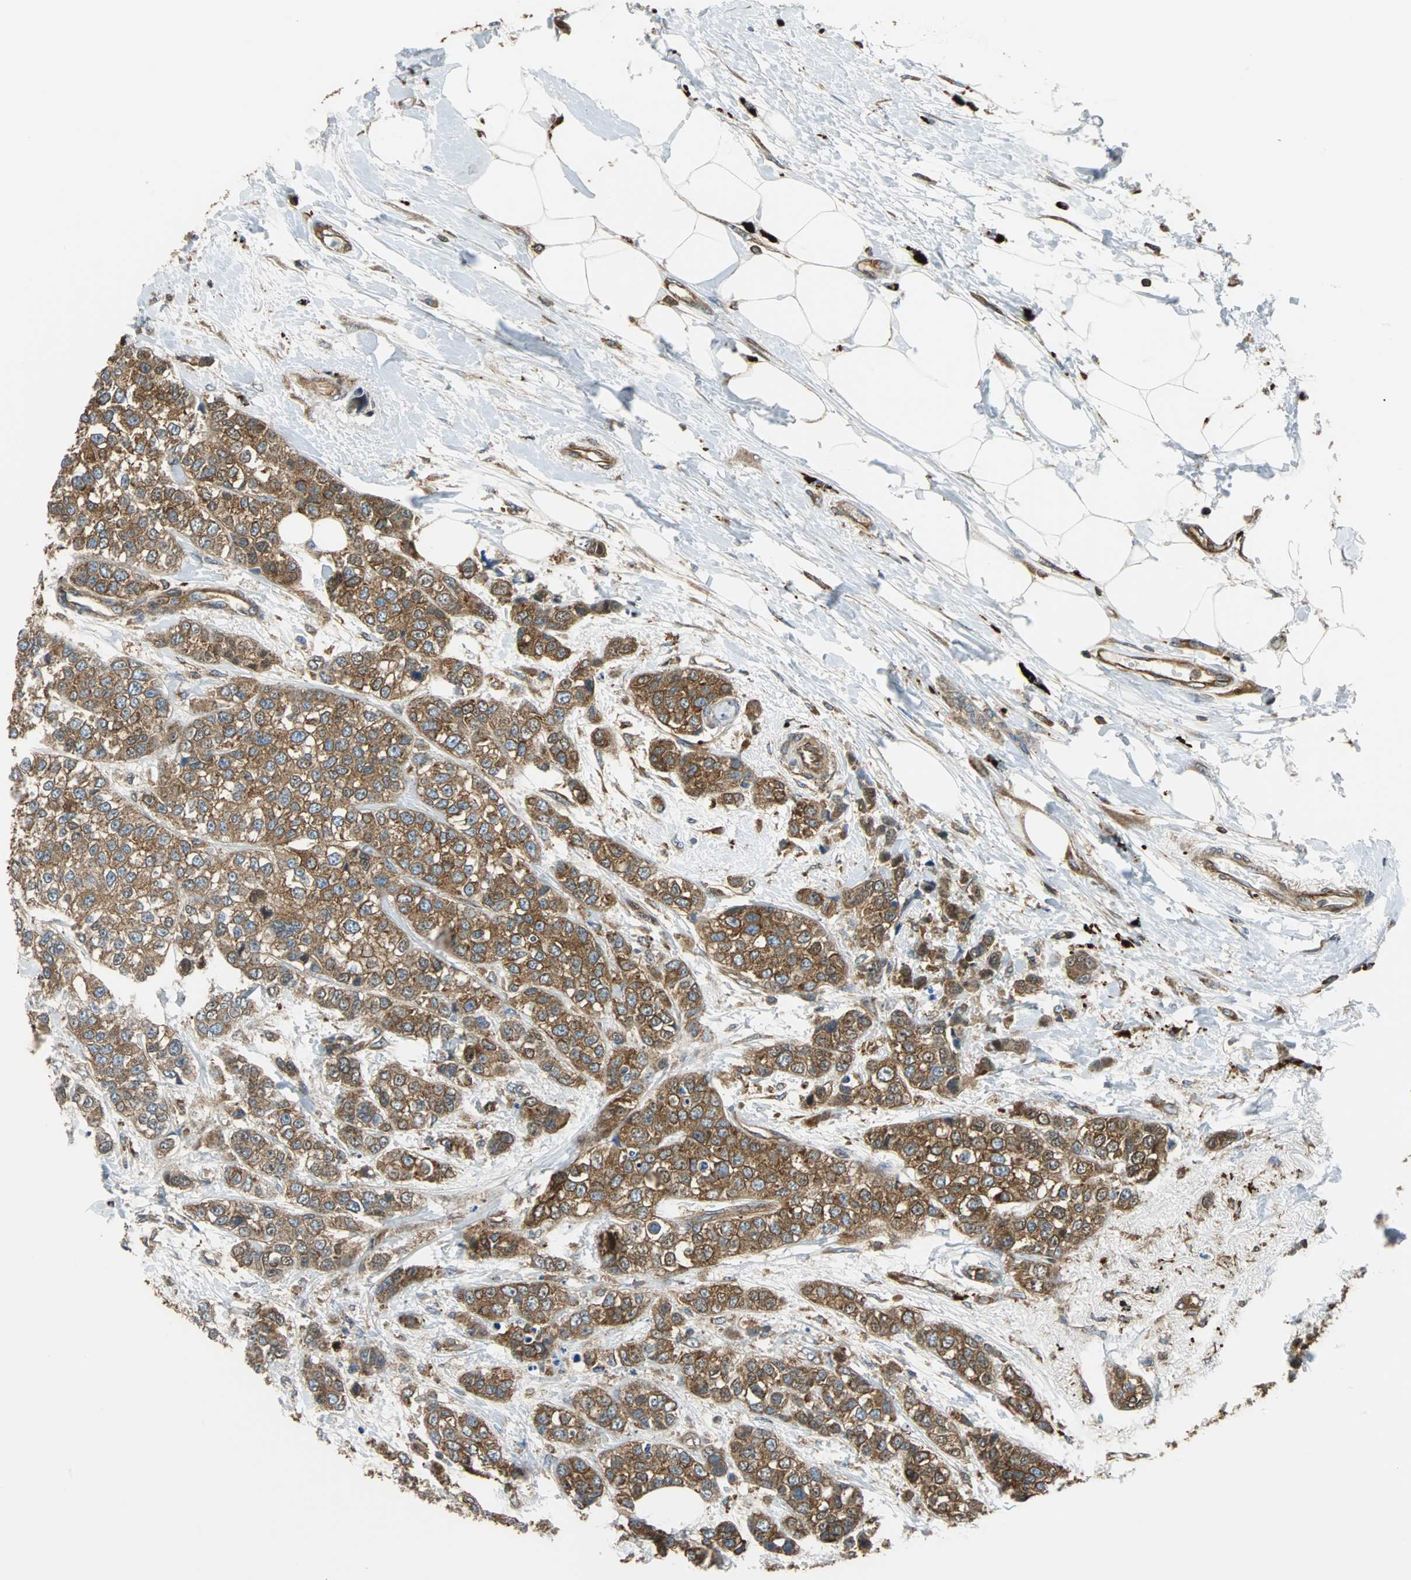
{"staining": {"intensity": "moderate", "quantity": ">75%", "location": "cytoplasmic/membranous"}, "tissue": "breast cancer", "cell_type": "Tumor cells", "image_type": "cancer", "snomed": [{"axis": "morphology", "description": "Duct carcinoma"}, {"axis": "topography", "description": "Breast"}], "caption": "Intraductal carcinoma (breast) stained with a brown dye shows moderate cytoplasmic/membranous positive expression in approximately >75% of tumor cells.", "gene": "RELA", "patient": {"sex": "female", "age": 51}}